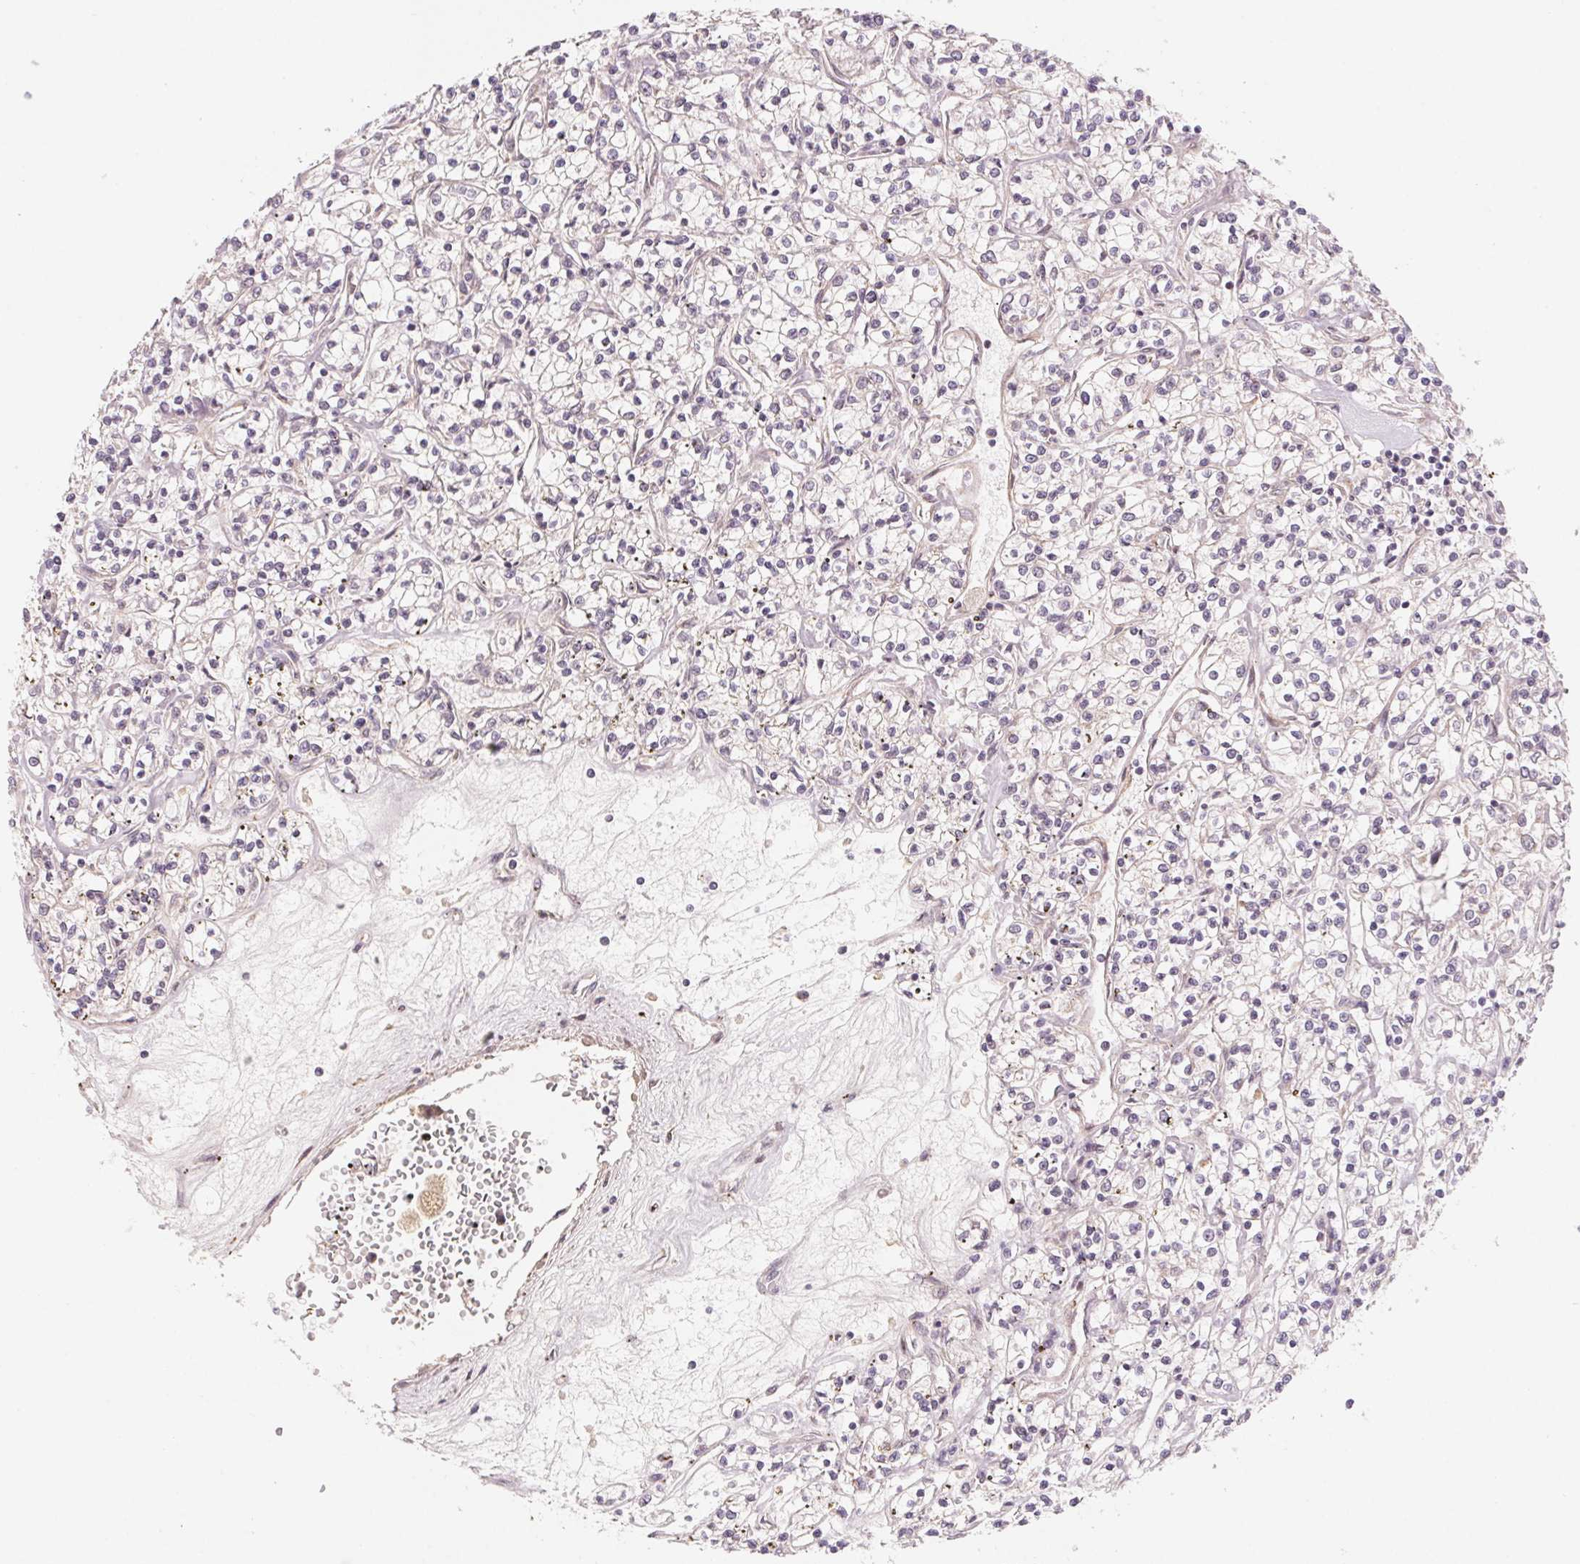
{"staining": {"intensity": "negative", "quantity": "none", "location": "none"}, "tissue": "renal cancer", "cell_type": "Tumor cells", "image_type": "cancer", "snomed": [{"axis": "morphology", "description": "Adenocarcinoma, NOS"}, {"axis": "topography", "description": "Kidney"}], "caption": "Tumor cells show no significant protein staining in renal adenocarcinoma.", "gene": "CCDC112", "patient": {"sex": "female", "age": 59}}